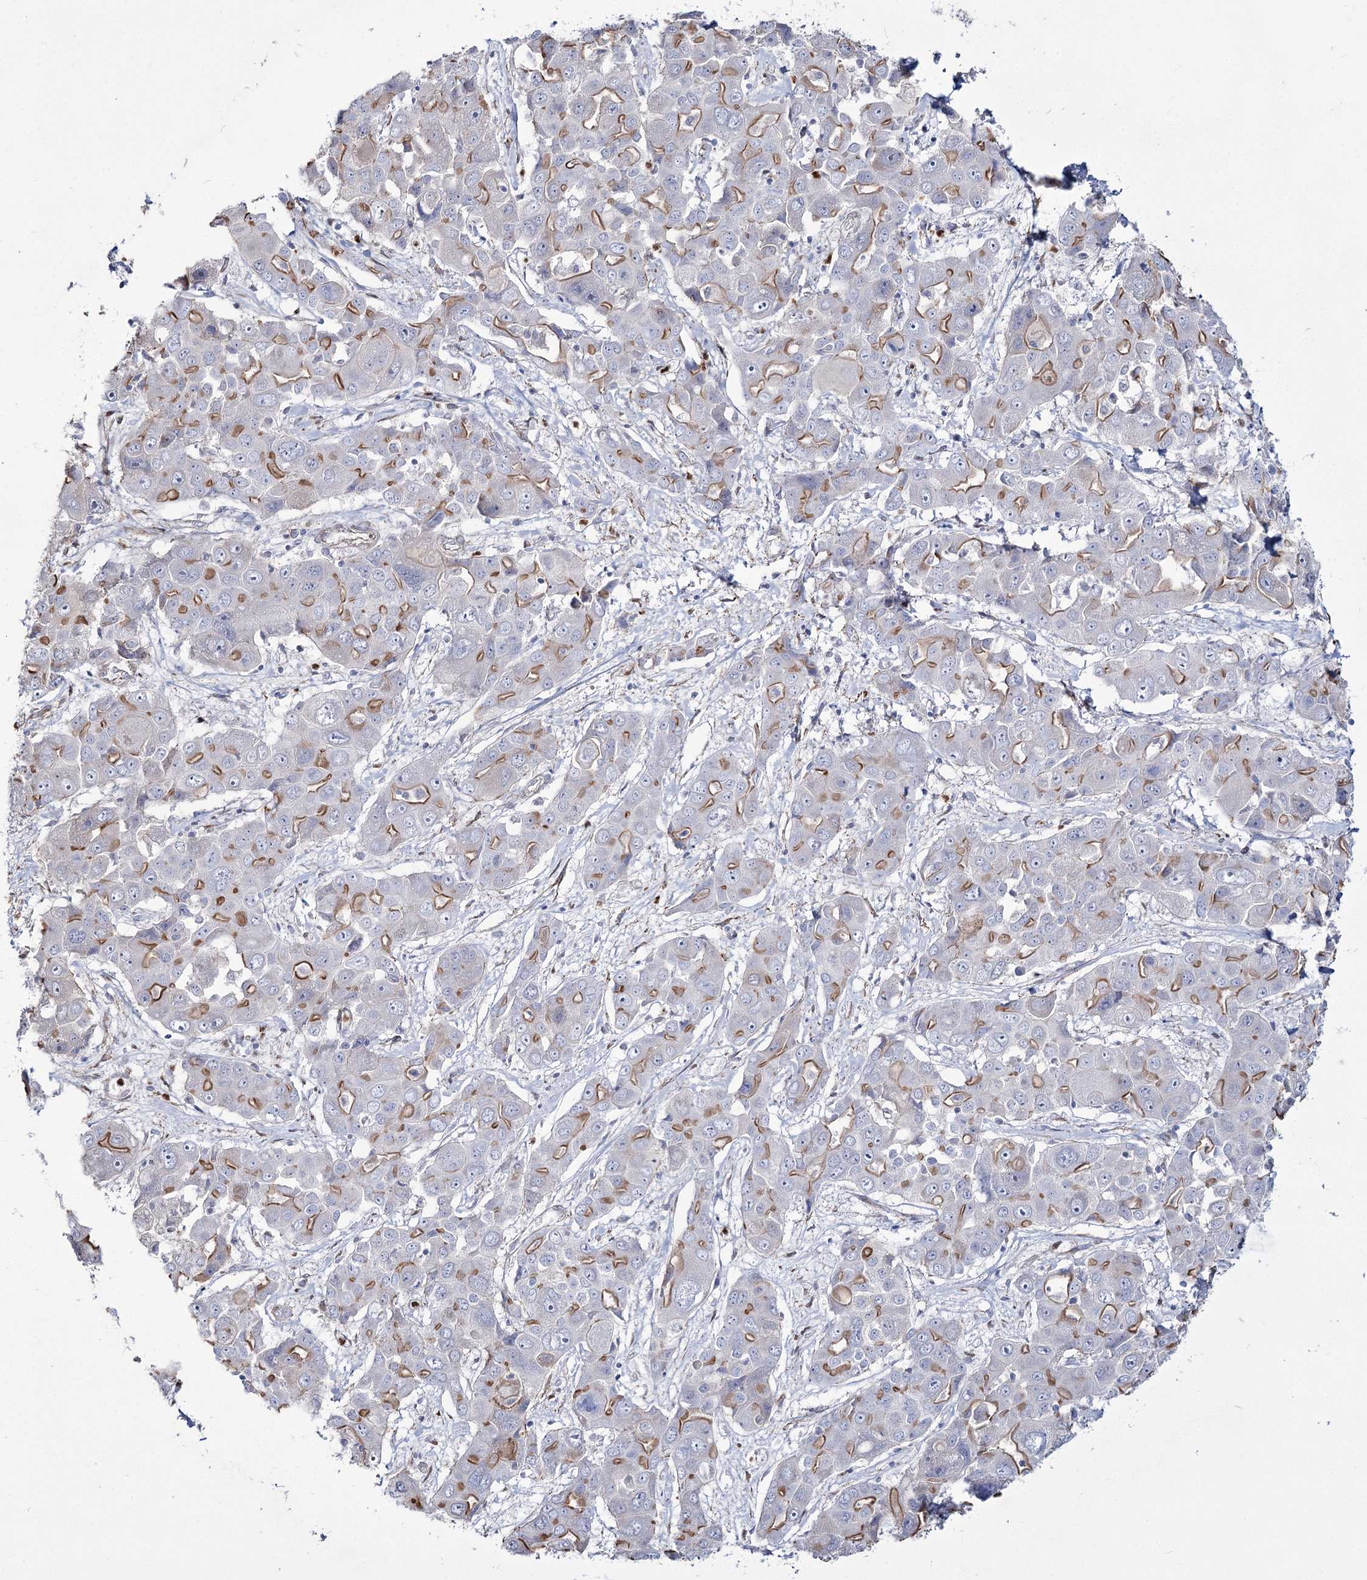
{"staining": {"intensity": "moderate", "quantity": "25%-75%", "location": "cytoplasmic/membranous"}, "tissue": "liver cancer", "cell_type": "Tumor cells", "image_type": "cancer", "snomed": [{"axis": "morphology", "description": "Cholangiocarcinoma"}, {"axis": "topography", "description": "Liver"}], "caption": "There is medium levels of moderate cytoplasmic/membranous positivity in tumor cells of liver cancer, as demonstrated by immunohistochemical staining (brown color).", "gene": "ME3", "patient": {"sex": "male", "age": 67}}